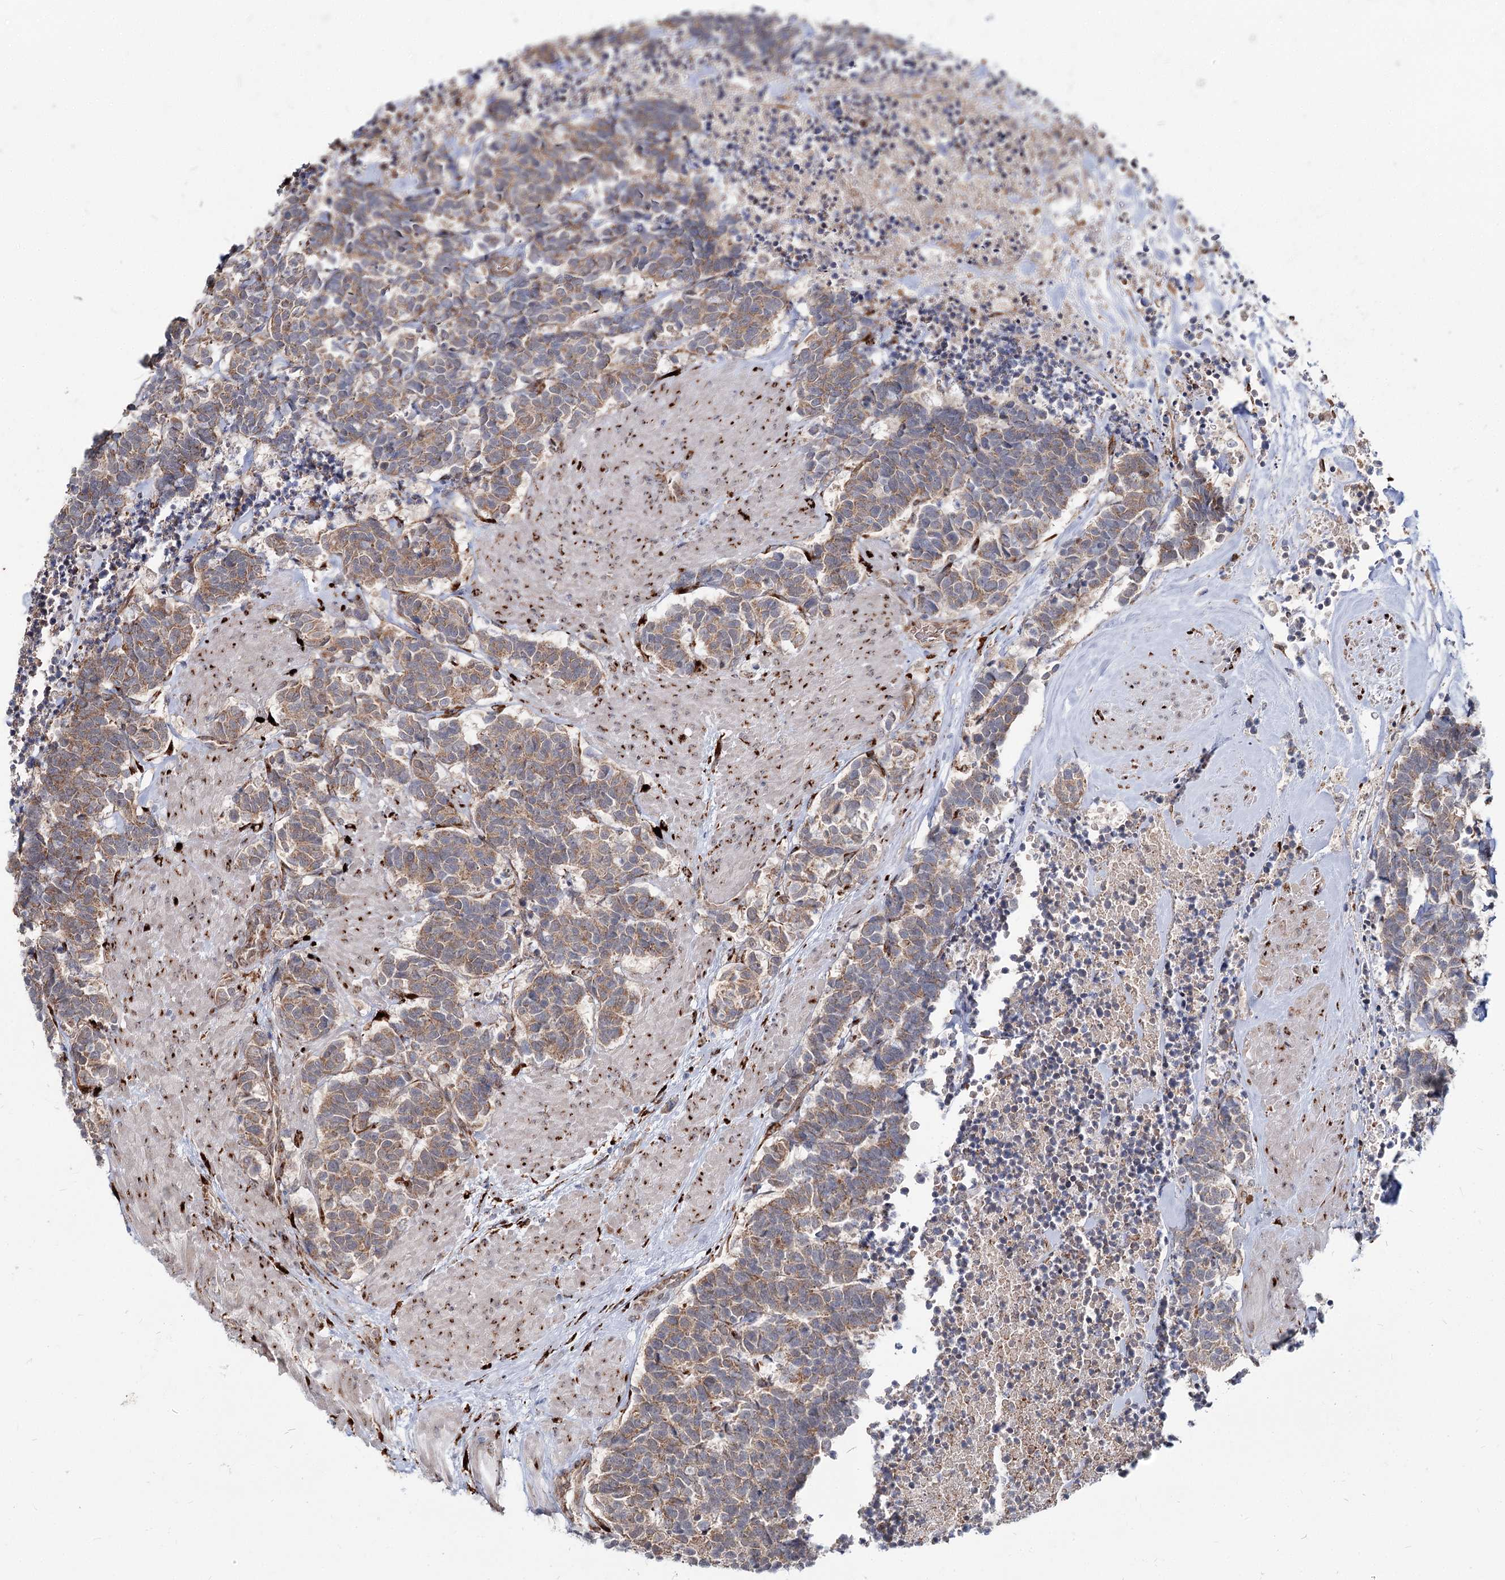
{"staining": {"intensity": "moderate", "quantity": ">75%", "location": "cytoplasmic/membranous"}, "tissue": "carcinoid", "cell_type": "Tumor cells", "image_type": "cancer", "snomed": [{"axis": "morphology", "description": "Carcinoma, NOS"}, {"axis": "morphology", "description": "Carcinoid, malignant, NOS"}, {"axis": "topography", "description": "Urinary bladder"}], "caption": "Immunohistochemical staining of carcinoma shows medium levels of moderate cytoplasmic/membranous expression in approximately >75% of tumor cells. (DAB IHC, brown staining for protein, blue staining for nuclei).", "gene": "SPART", "patient": {"sex": "male", "age": 57}}